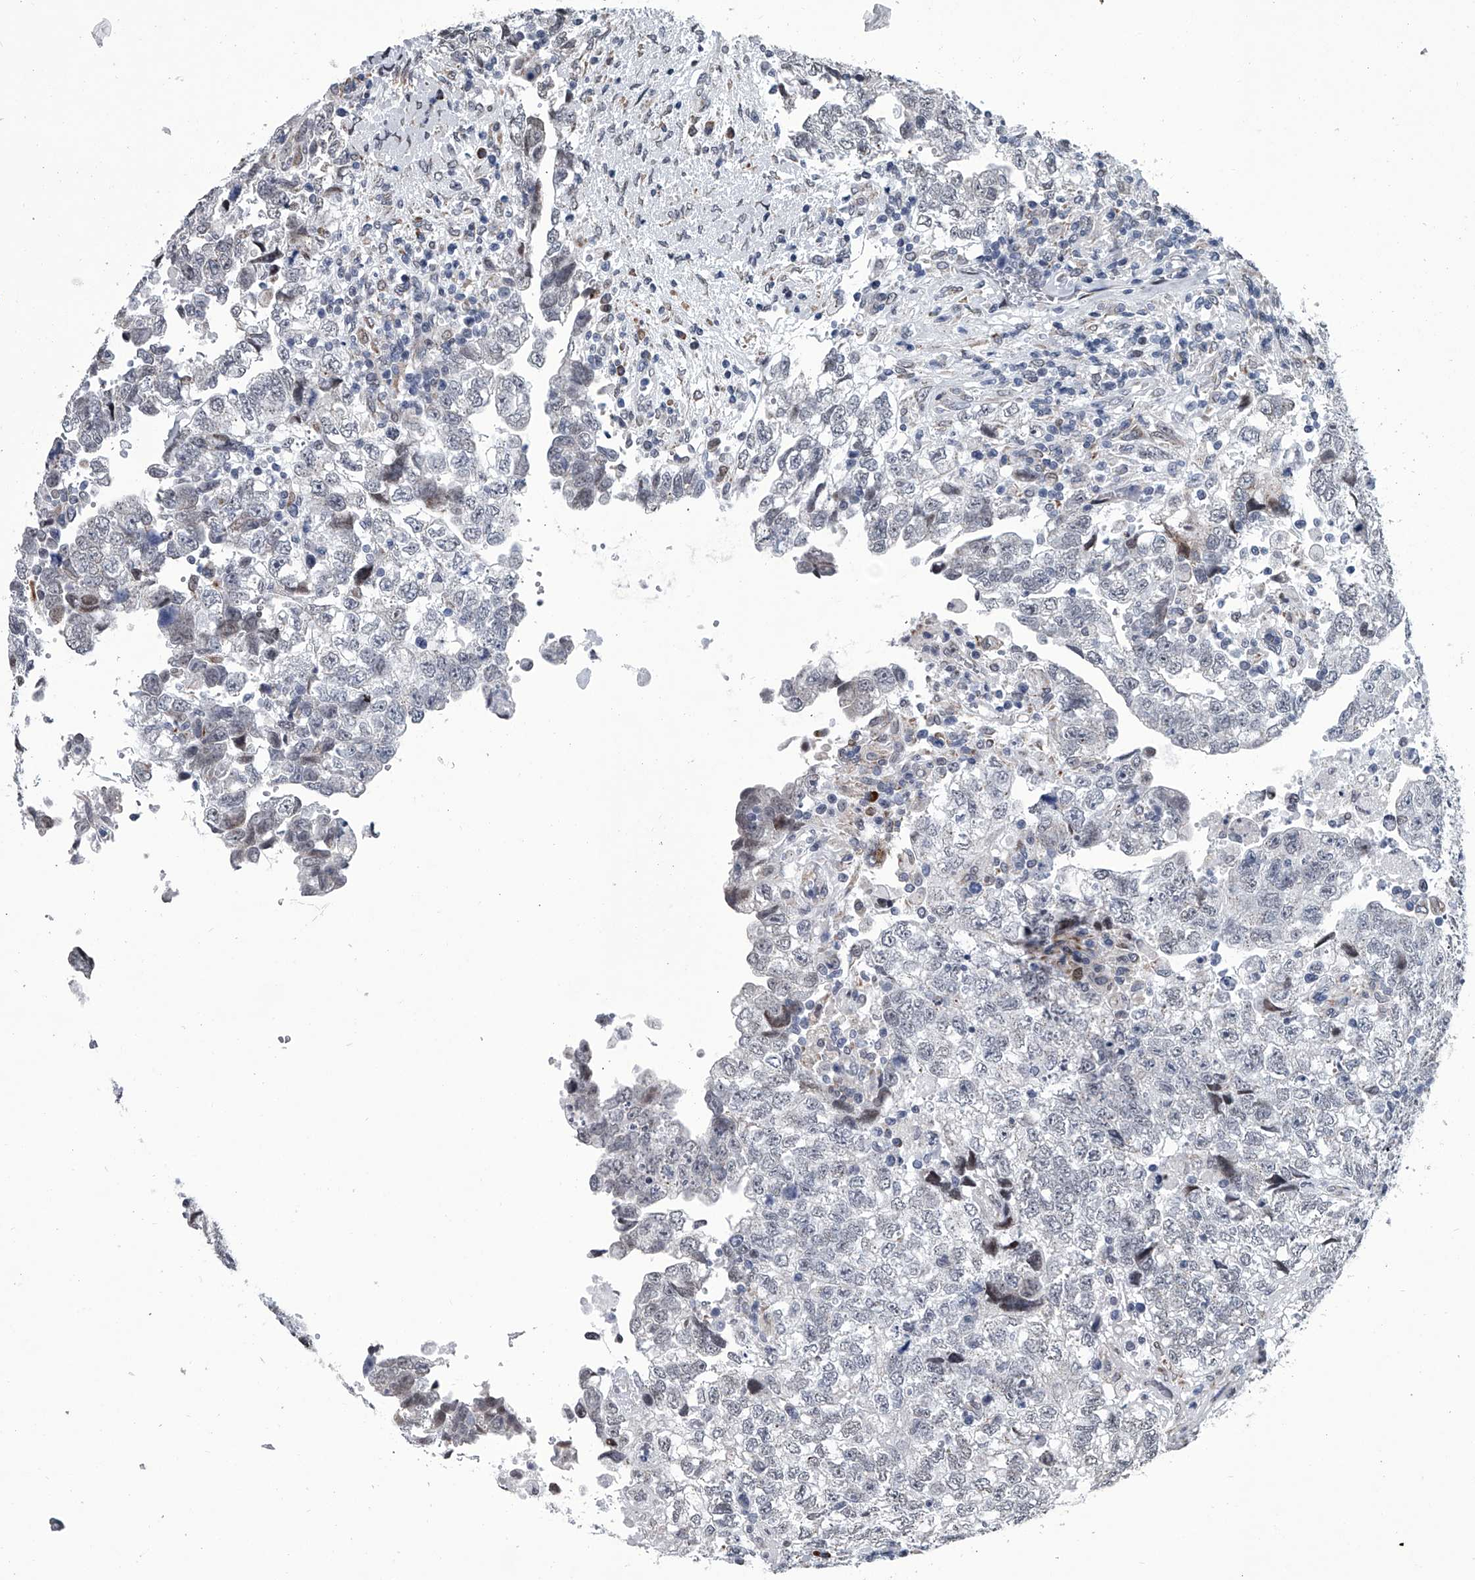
{"staining": {"intensity": "negative", "quantity": "none", "location": "none"}, "tissue": "testis cancer", "cell_type": "Tumor cells", "image_type": "cancer", "snomed": [{"axis": "morphology", "description": "Carcinoma, Embryonal, NOS"}, {"axis": "topography", "description": "Testis"}], "caption": "Protein analysis of testis embryonal carcinoma reveals no significant staining in tumor cells. Nuclei are stained in blue.", "gene": "PPP2R5D", "patient": {"sex": "male", "age": 37}}